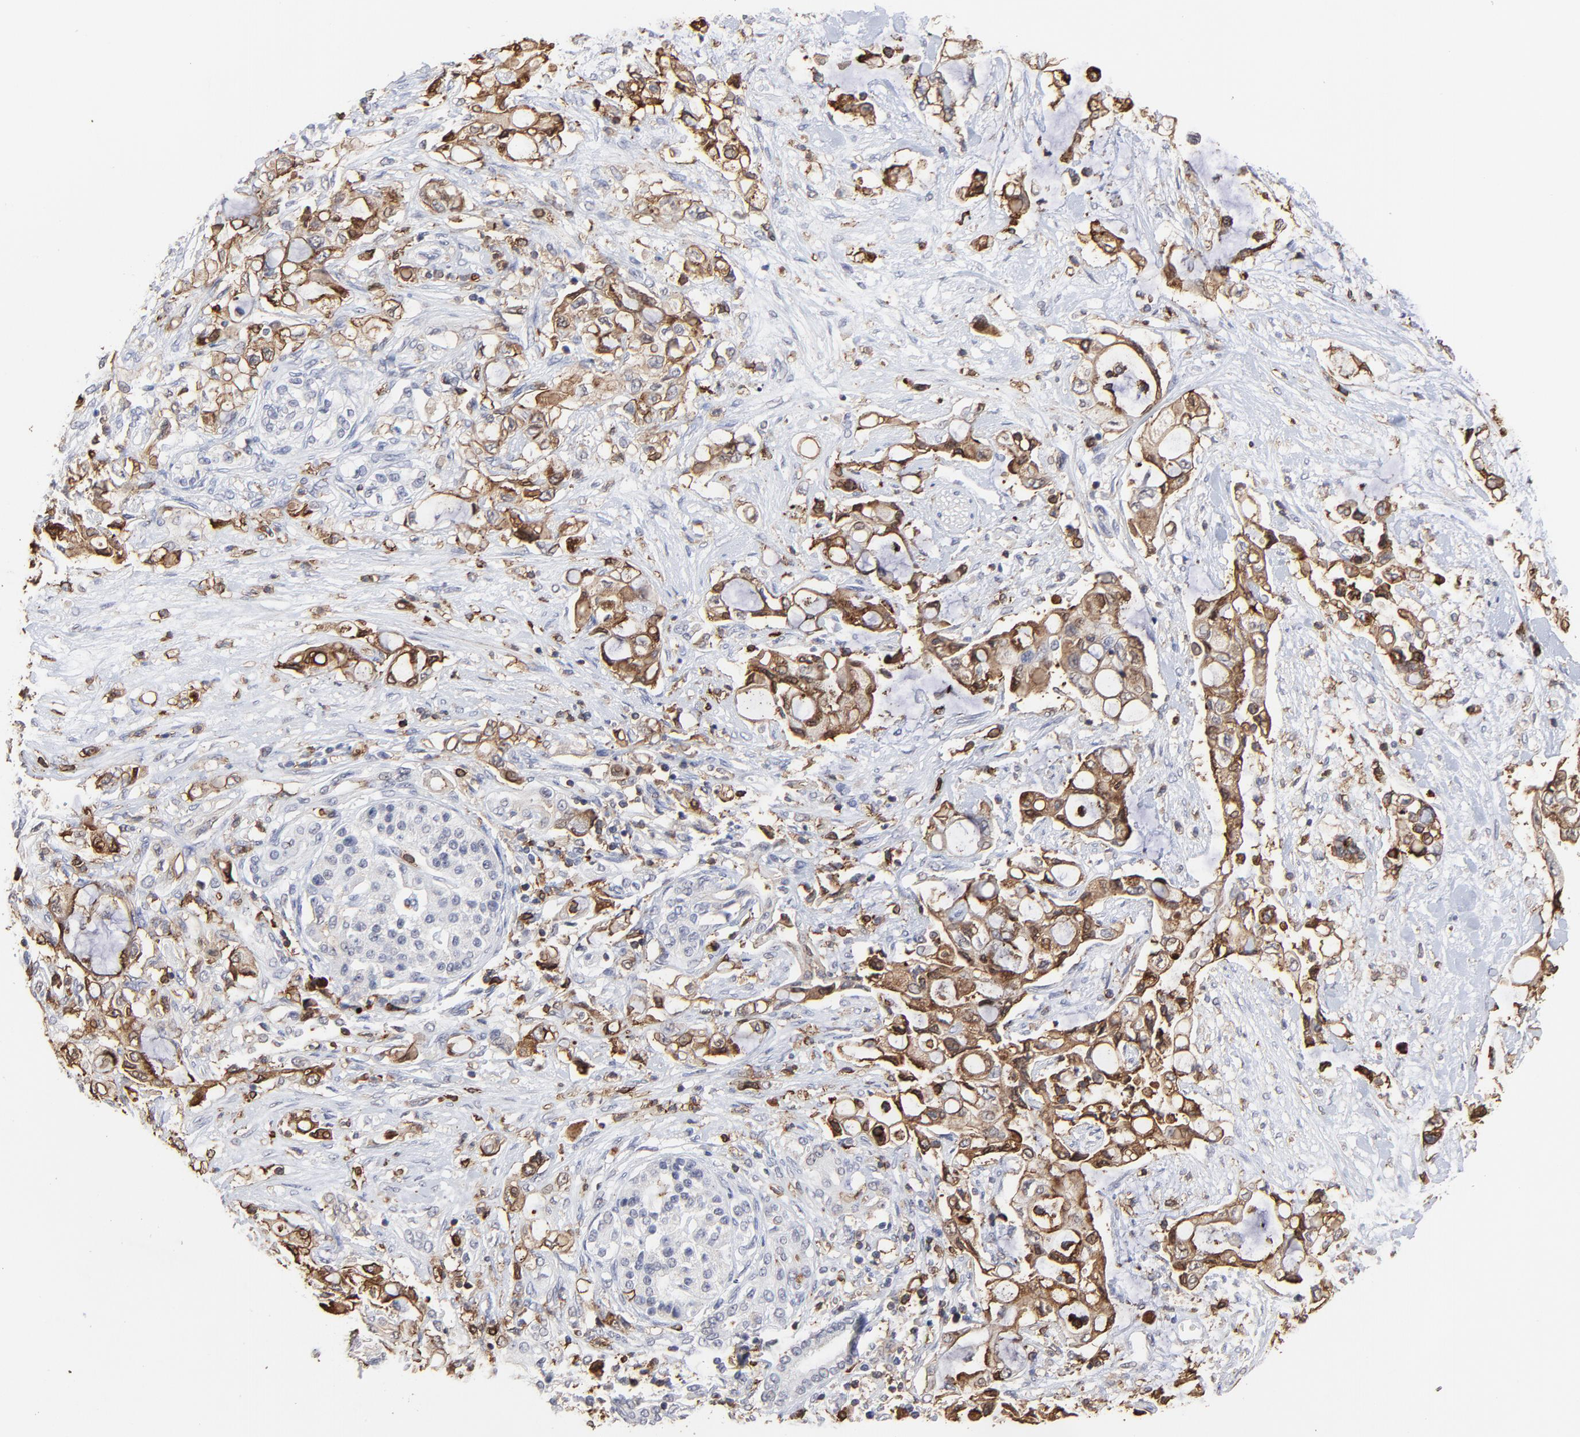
{"staining": {"intensity": "moderate", "quantity": "25%-75%", "location": "cytoplasmic/membranous"}, "tissue": "pancreatic cancer", "cell_type": "Tumor cells", "image_type": "cancer", "snomed": [{"axis": "morphology", "description": "Adenocarcinoma, NOS"}, {"axis": "topography", "description": "Pancreas"}], "caption": "Approximately 25%-75% of tumor cells in human adenocarcinoma (pancreatic) reveal moderate cytoplasmic/membranous protein positivity as visualized by brown immunohistochemical staining.", "gene": "SLC6A14", "patient": {"sex": "female", "age": 70}}